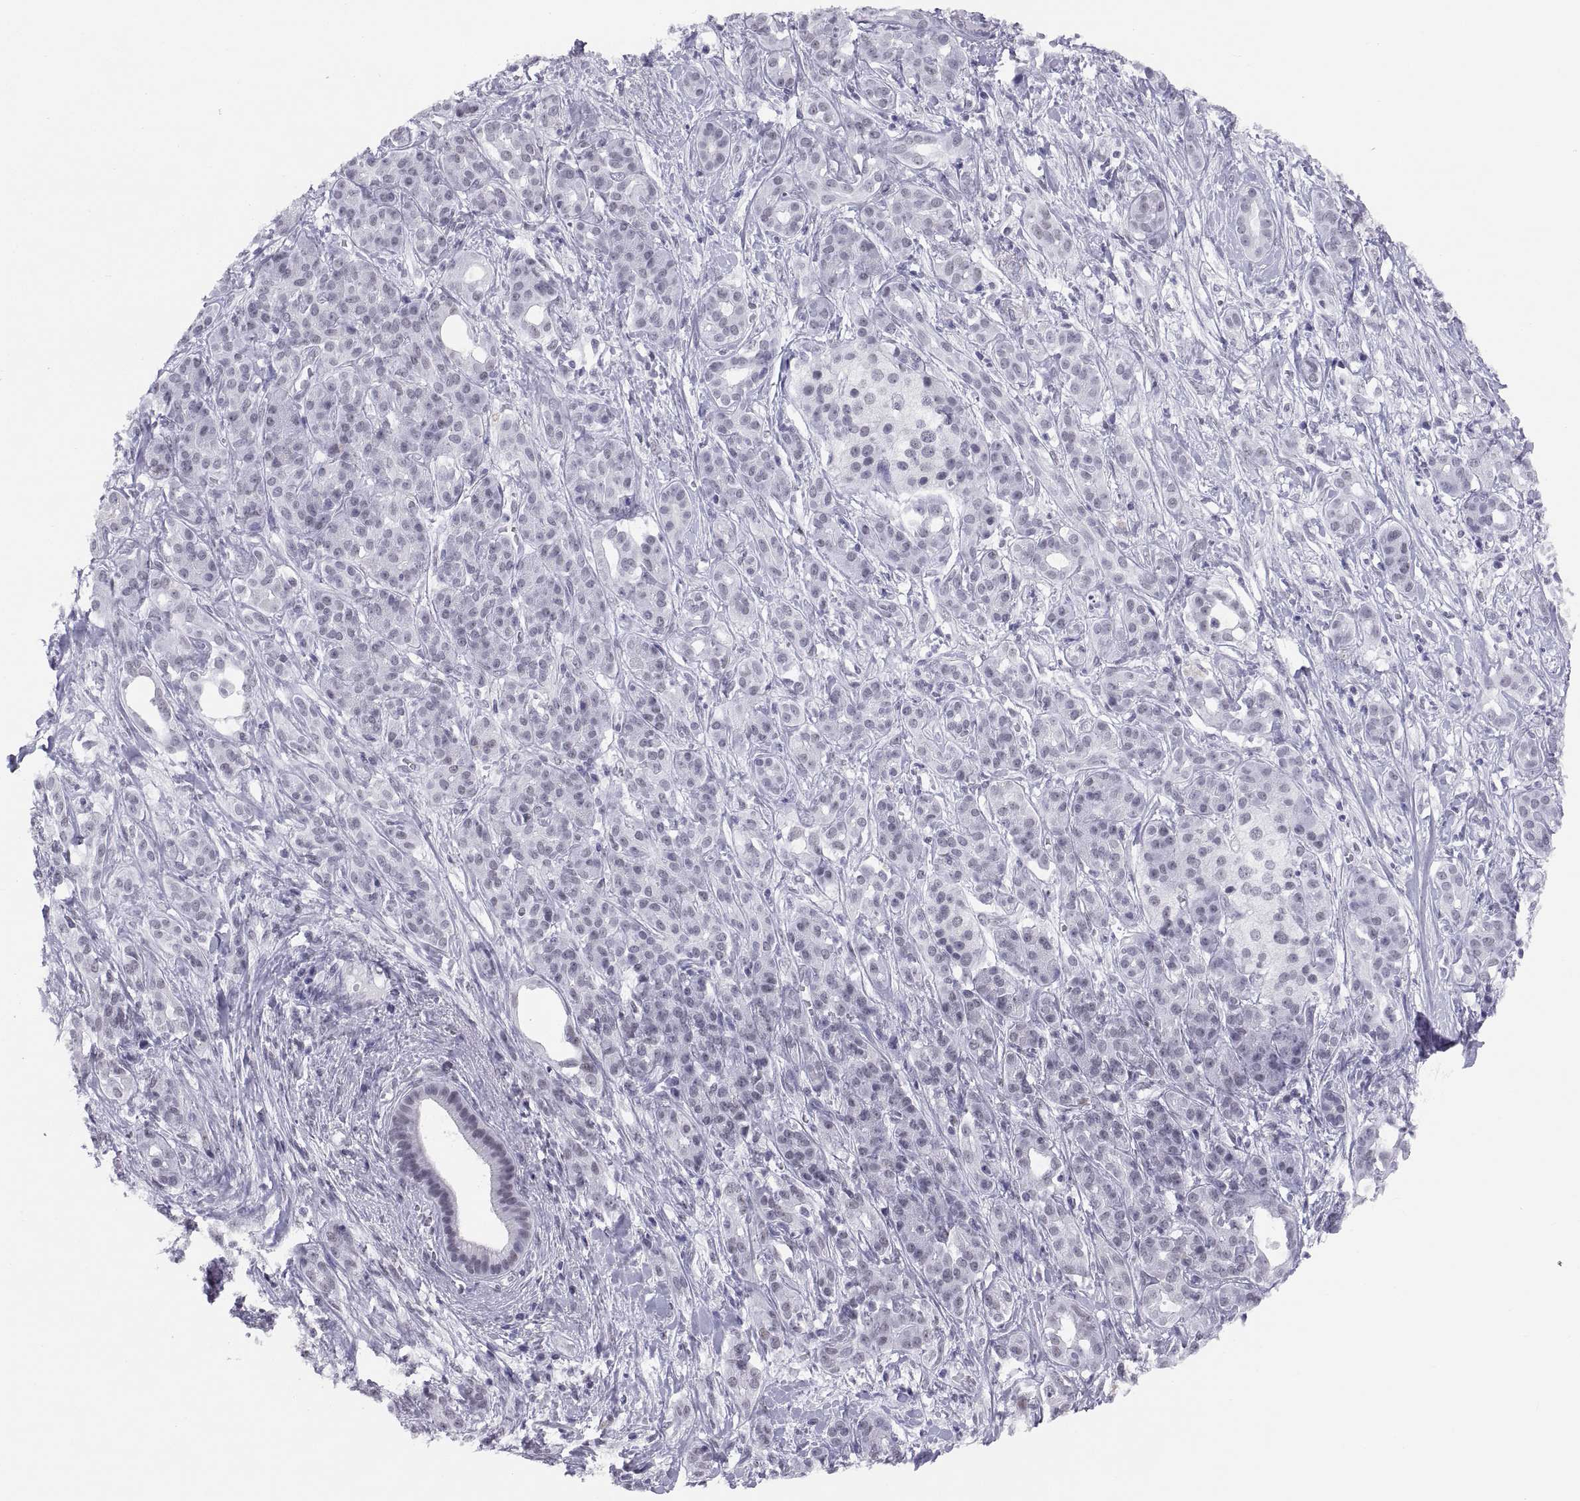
{"staining": {"intensity": "negative", "quantity": "none", "location": "none"}, "tissue": "pancreatic cancer", "cell_type": "Tumor cells", "image_type": "cancer", "snomed": [{"axis": "morphology", "description": "Adenocarcinoma, NOS"}, {"axis": "topography", "description": "Pancreas"}], "caption": "Tumor cells are negative for brown protein staining in adenocarcinoma (pancreatic).", "gene": "NEUROD6", "patient": {"sex": "male", "age": 61}}